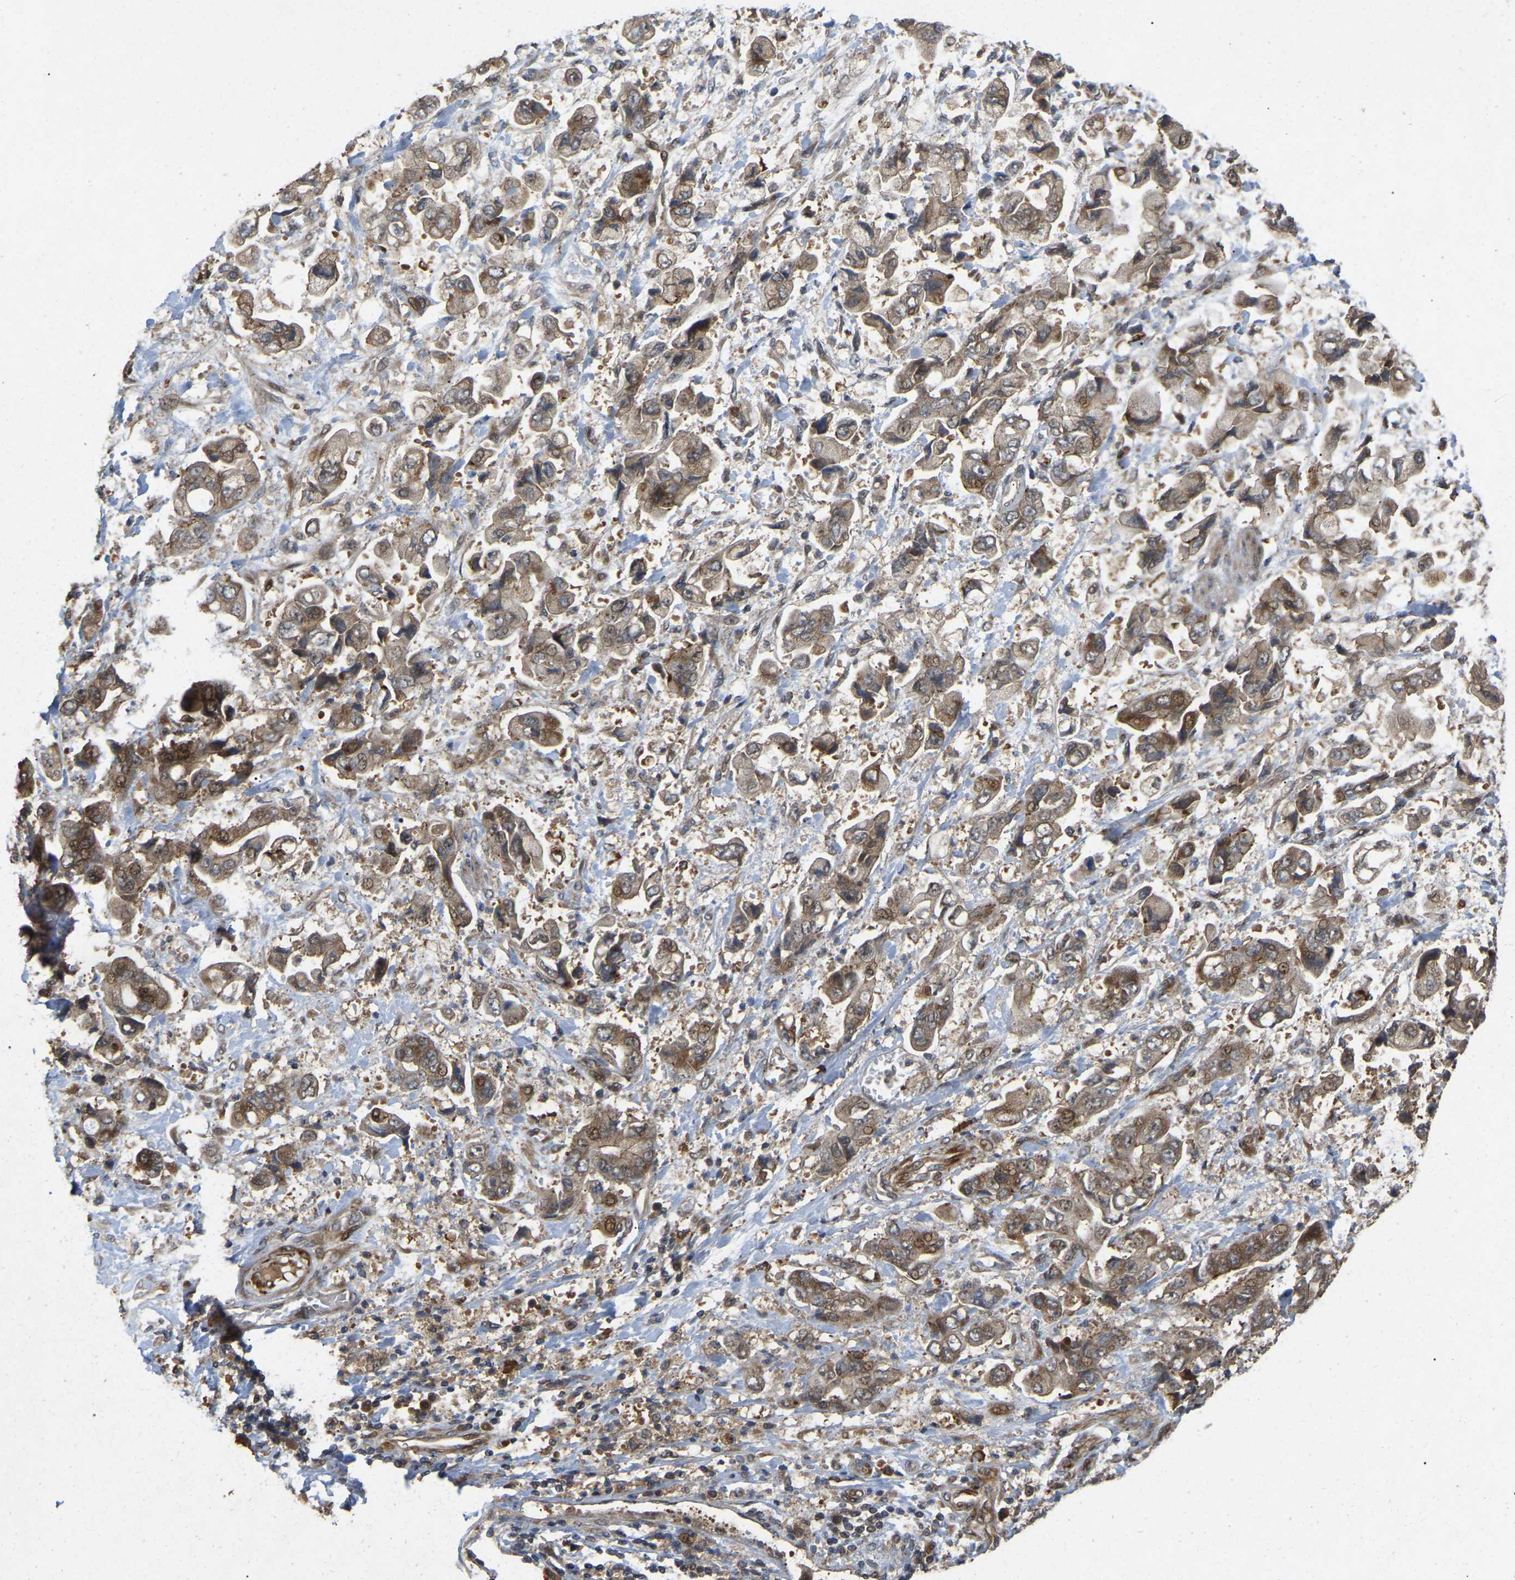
{"staining": {"intensity": "moderate", "quantity": ">75%", "location": "cytoplasmic/membranous,nuclear"}, "tissue": "stomach cancer", "cell_type": "Tumor cells", "image_type": "cancer", "snomed": [{"axis": "morphology", "description": "Normal tissue, NOS"}, {"axis": "morphology", "description": "Adenocarcinoma, NOS"}, {"axis": "topography", "description": "Stomach"}], "caption": "IHC image of human adenocarcinoma (stomach) stained for a protein (brown), which displays medium levels of moderate cytoplasmic/membranous and nuclear expression in about >75% of tumor cells.", "gene": "KIAA1549", "patient": {"sex": "male", "age": 62}}